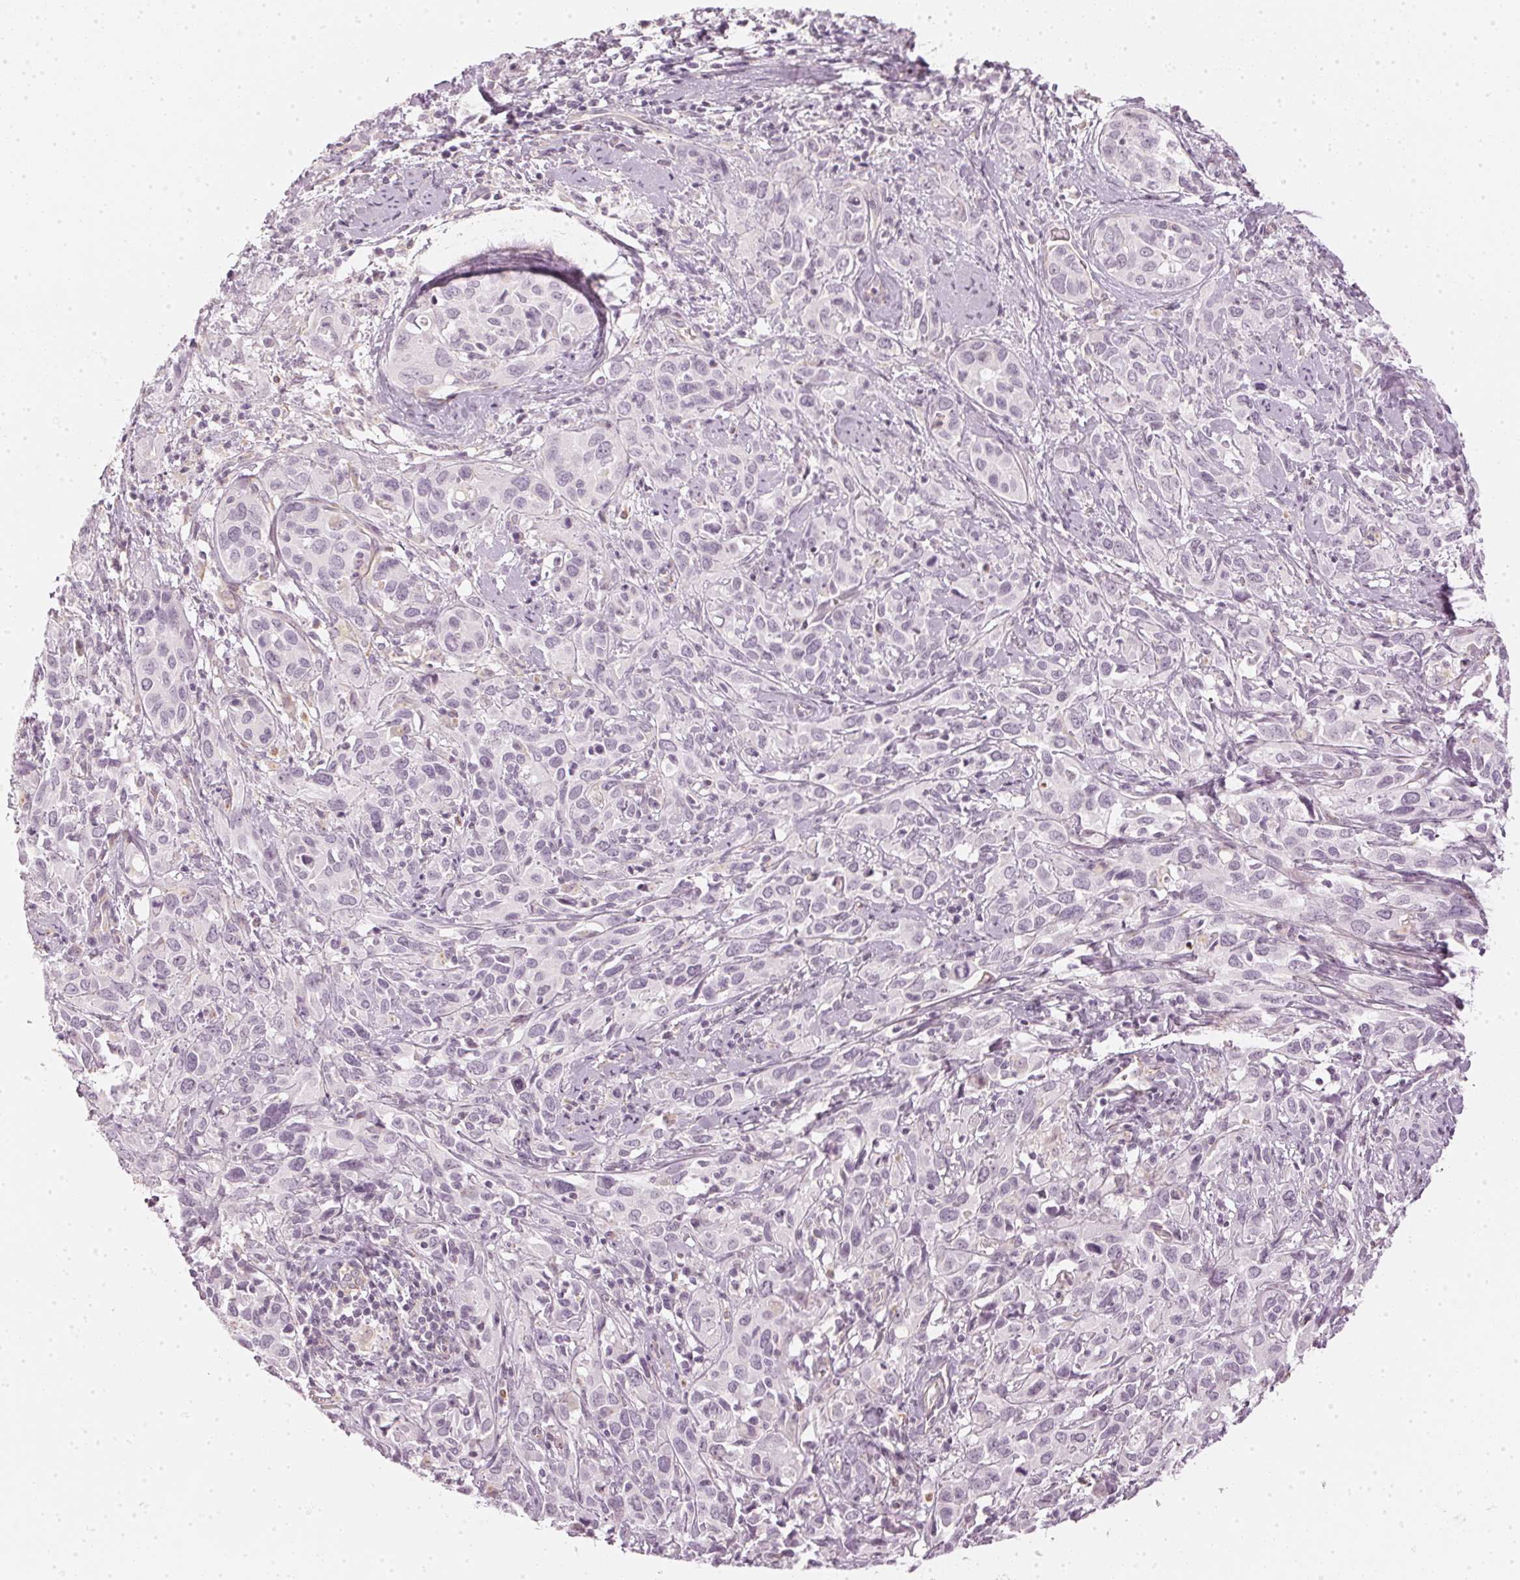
{"staining": {"intensity": "negative", "quantity": "none", "location": "none"}, "tissue": "cervical cancer", "cell_type": "Tumor cells", "image_type": "cancer", "snomed": [{"axis": "morphology", "description": "Normal tissue, NOS"}, {"axis": "morphology", "description": "Squamous cell carcinoma, NOS"}, {"axis": "topography", "description": "Cervix"}], "caption": "Immunohistochemical staining of cervical cancer displays no significant expression in tumor cells. The staining is performed using DAB (3,3'-diaminobenzidine) brown chromogen with nuclei counter-stained in using hematoxylin.", "gene": "APLP1", "patient": {"sex": "female", "age": 51}}